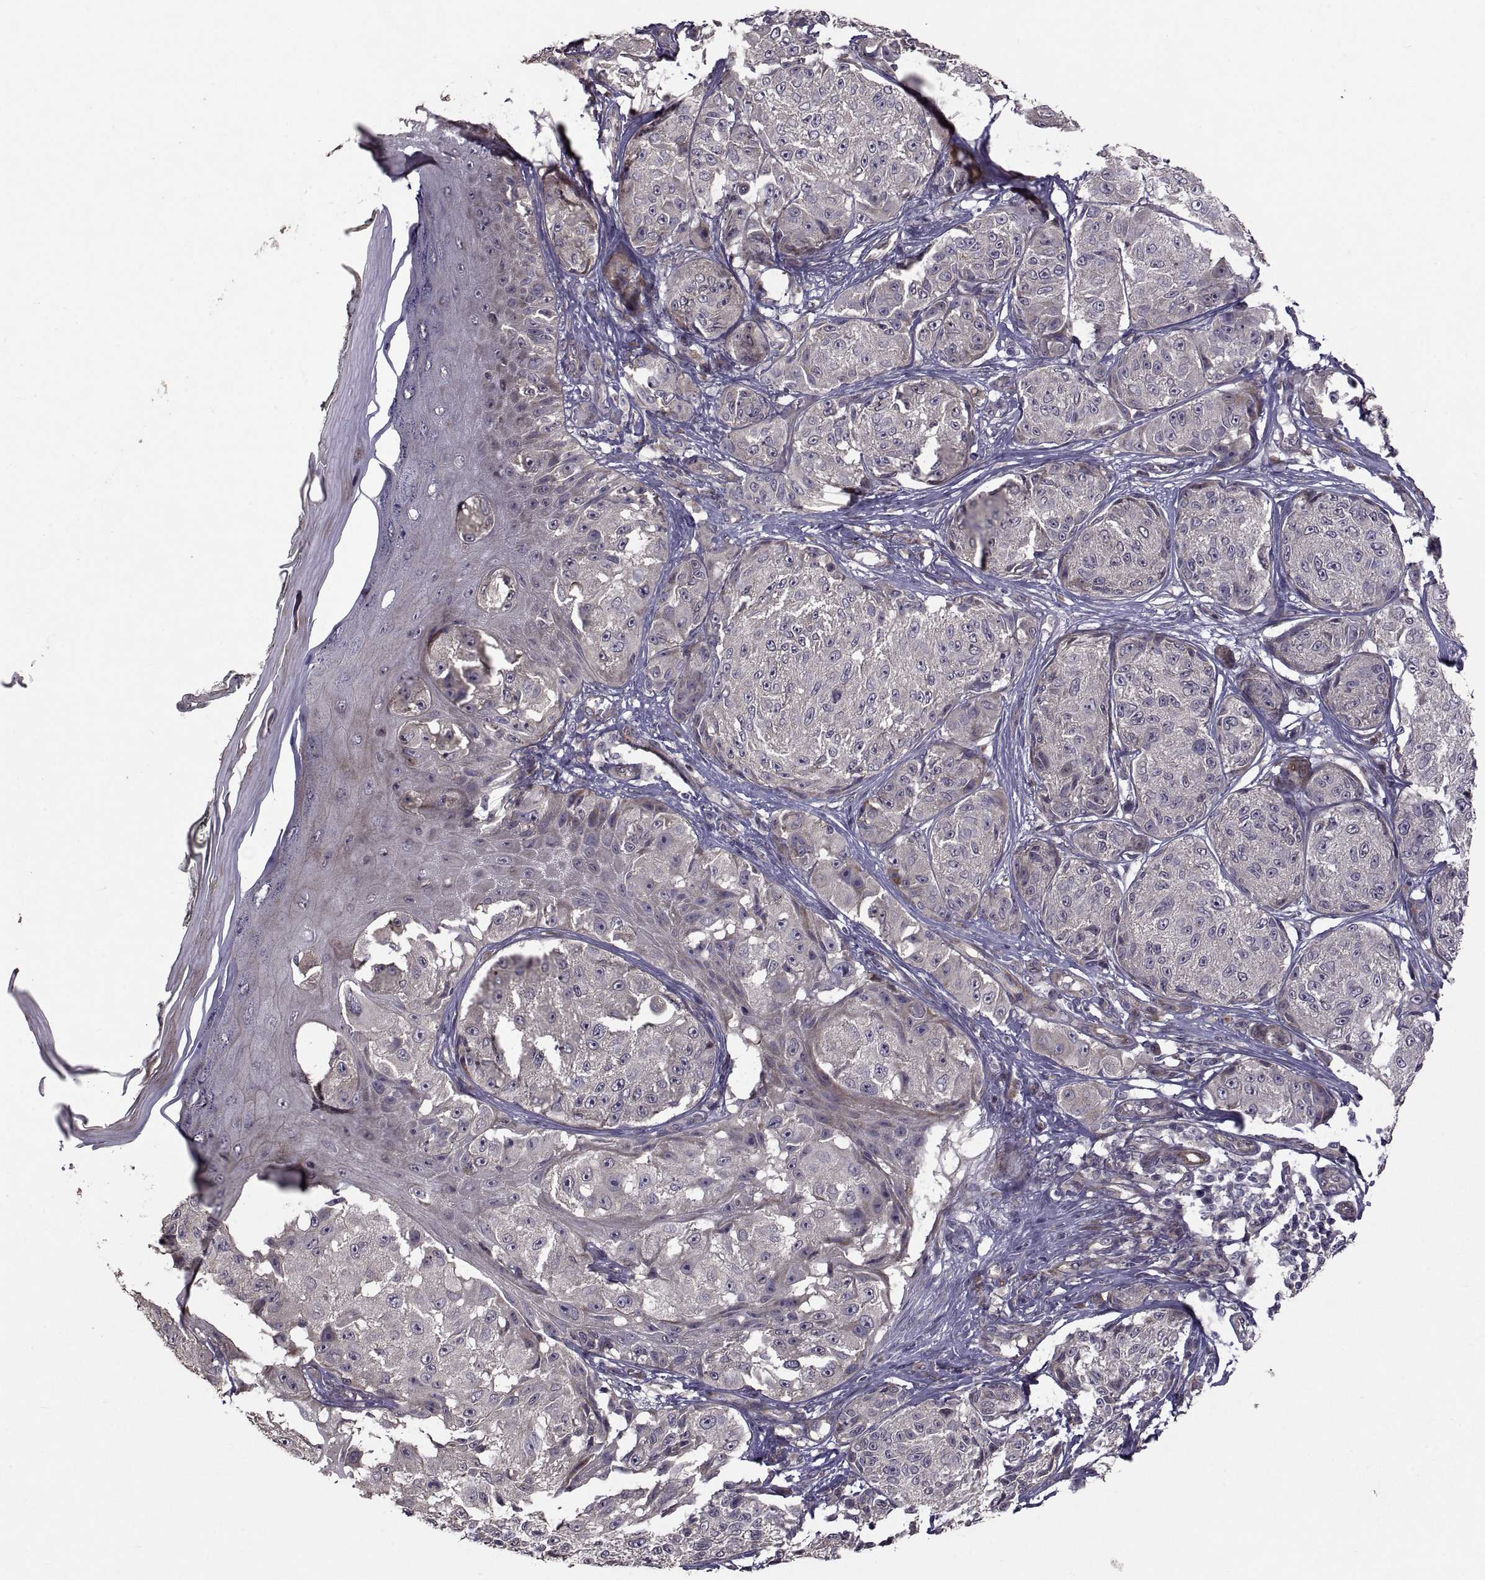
{"staining": {"intensity": "negative", "quantity": "none", "location": "none"}, "tissue": "melanoma", "cell_type": "Tumor cells", "image_type": "cancer", "snomed": [{"axis": "morphology", "description": "Malignant melanoma, NOS"}, {"axis": "topography", "description": "Skin"}], "caption": "An image of human malignant melanoma is negative for staining in tumor cells.", "gene": "PMM2", "patient": {"sex": "male", "age": 61}}